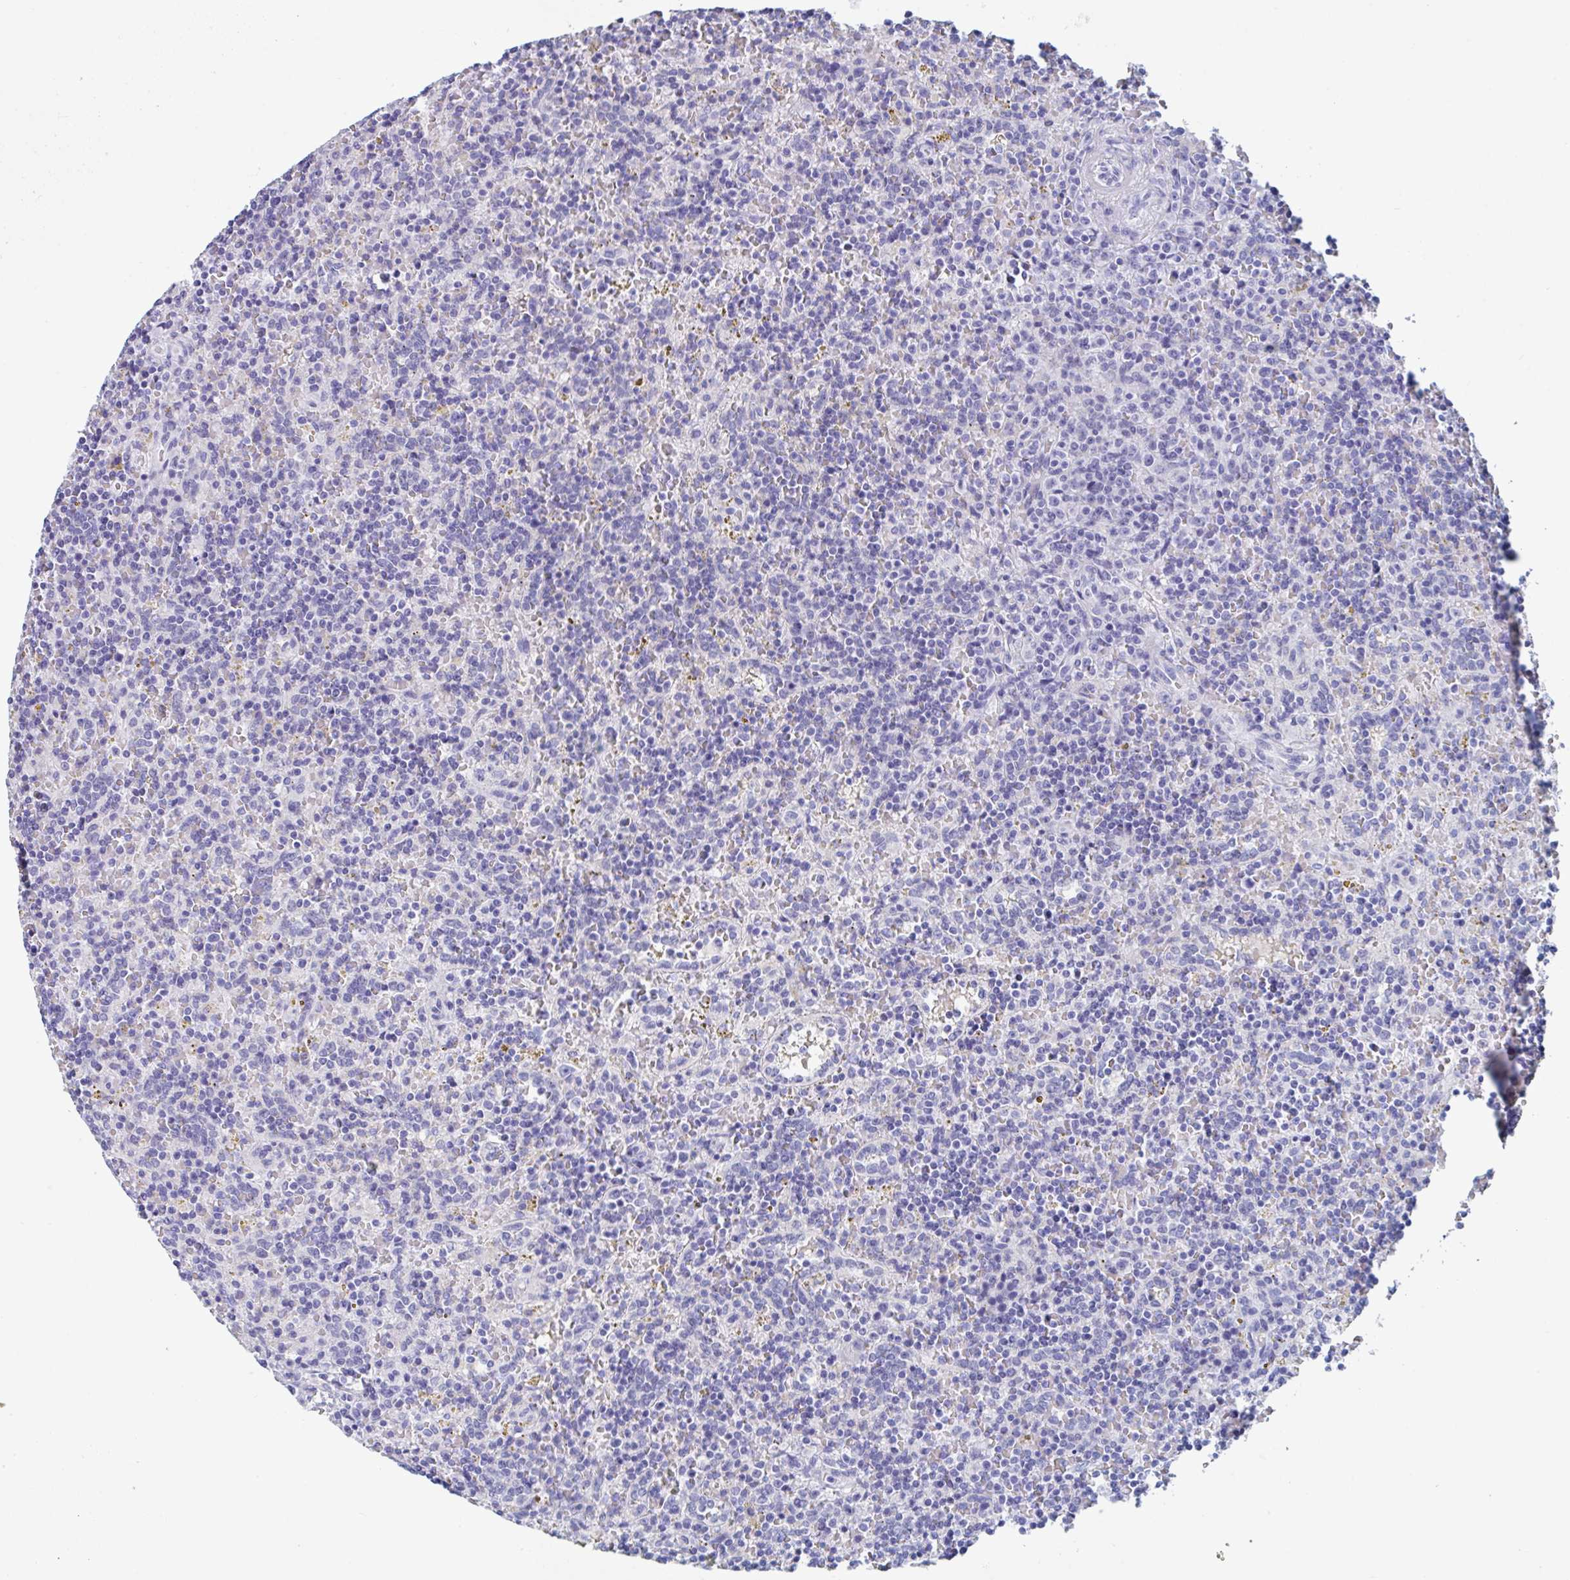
{"staining": {"intensity": "negative", "quantity": "none", "location": "none"}, "tissue": "lymphoma", "cell_type": "Tumor cells", "image_type": "cancer", "snomed": [{"axis": "morphology", "description": "Malignant lymphoma, non-Hodgkin's type, Low grade"}, {"axis": "topography", "description": "Spleen"}], "caption": "High power microscopy image of an immunohistochemistry (IHC) photomicrograph of malignant lymphoma, non-Hodgkin's type (low-grade), revealing no significant staining in tumor cells. (DAB (3,3'-diaminobenzidine) immunohistochemistry (IHC) visualized using brightfield microscopy, high magnification).", "gene": "ZPBP", "patient": {"sex": "male", "age": 67}}